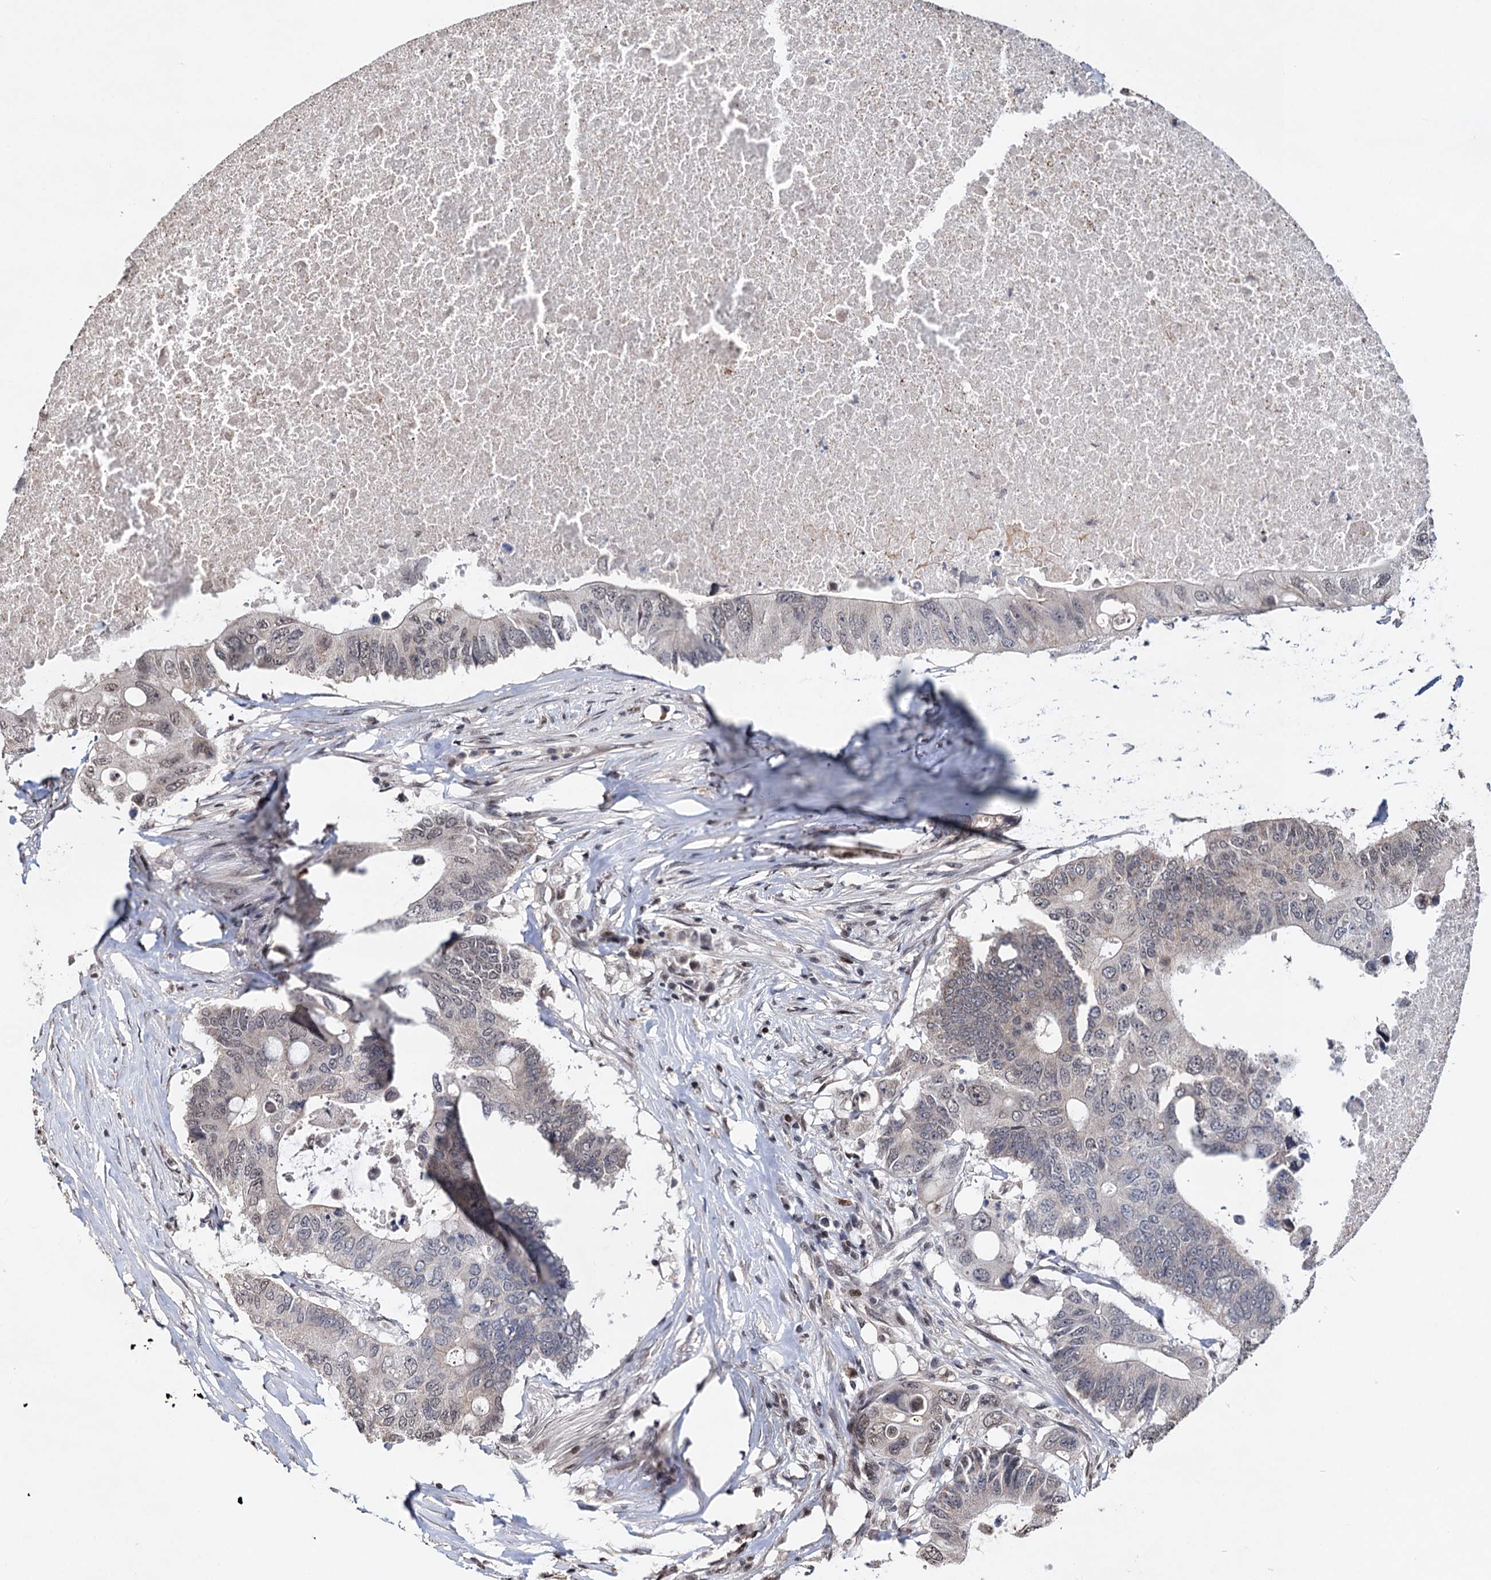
{"staining": {"intensity": "weak", "quantity": "<25%", "location": "nuclear"}, "tissue": "colorectal cancer", "cell_type": "Tumor cells", "image_type": "cancer", "snomed": [{"axis": "morphology", "description": "Adenocarcinoma, NOS"}, {"axis": "topography", "description": "Colon"}], "caption": "Tumor cells are negative for brown protein staining in colorectal cancer.", "gene": "EYA4", "patient": {"sex": "male", "age": 71}}